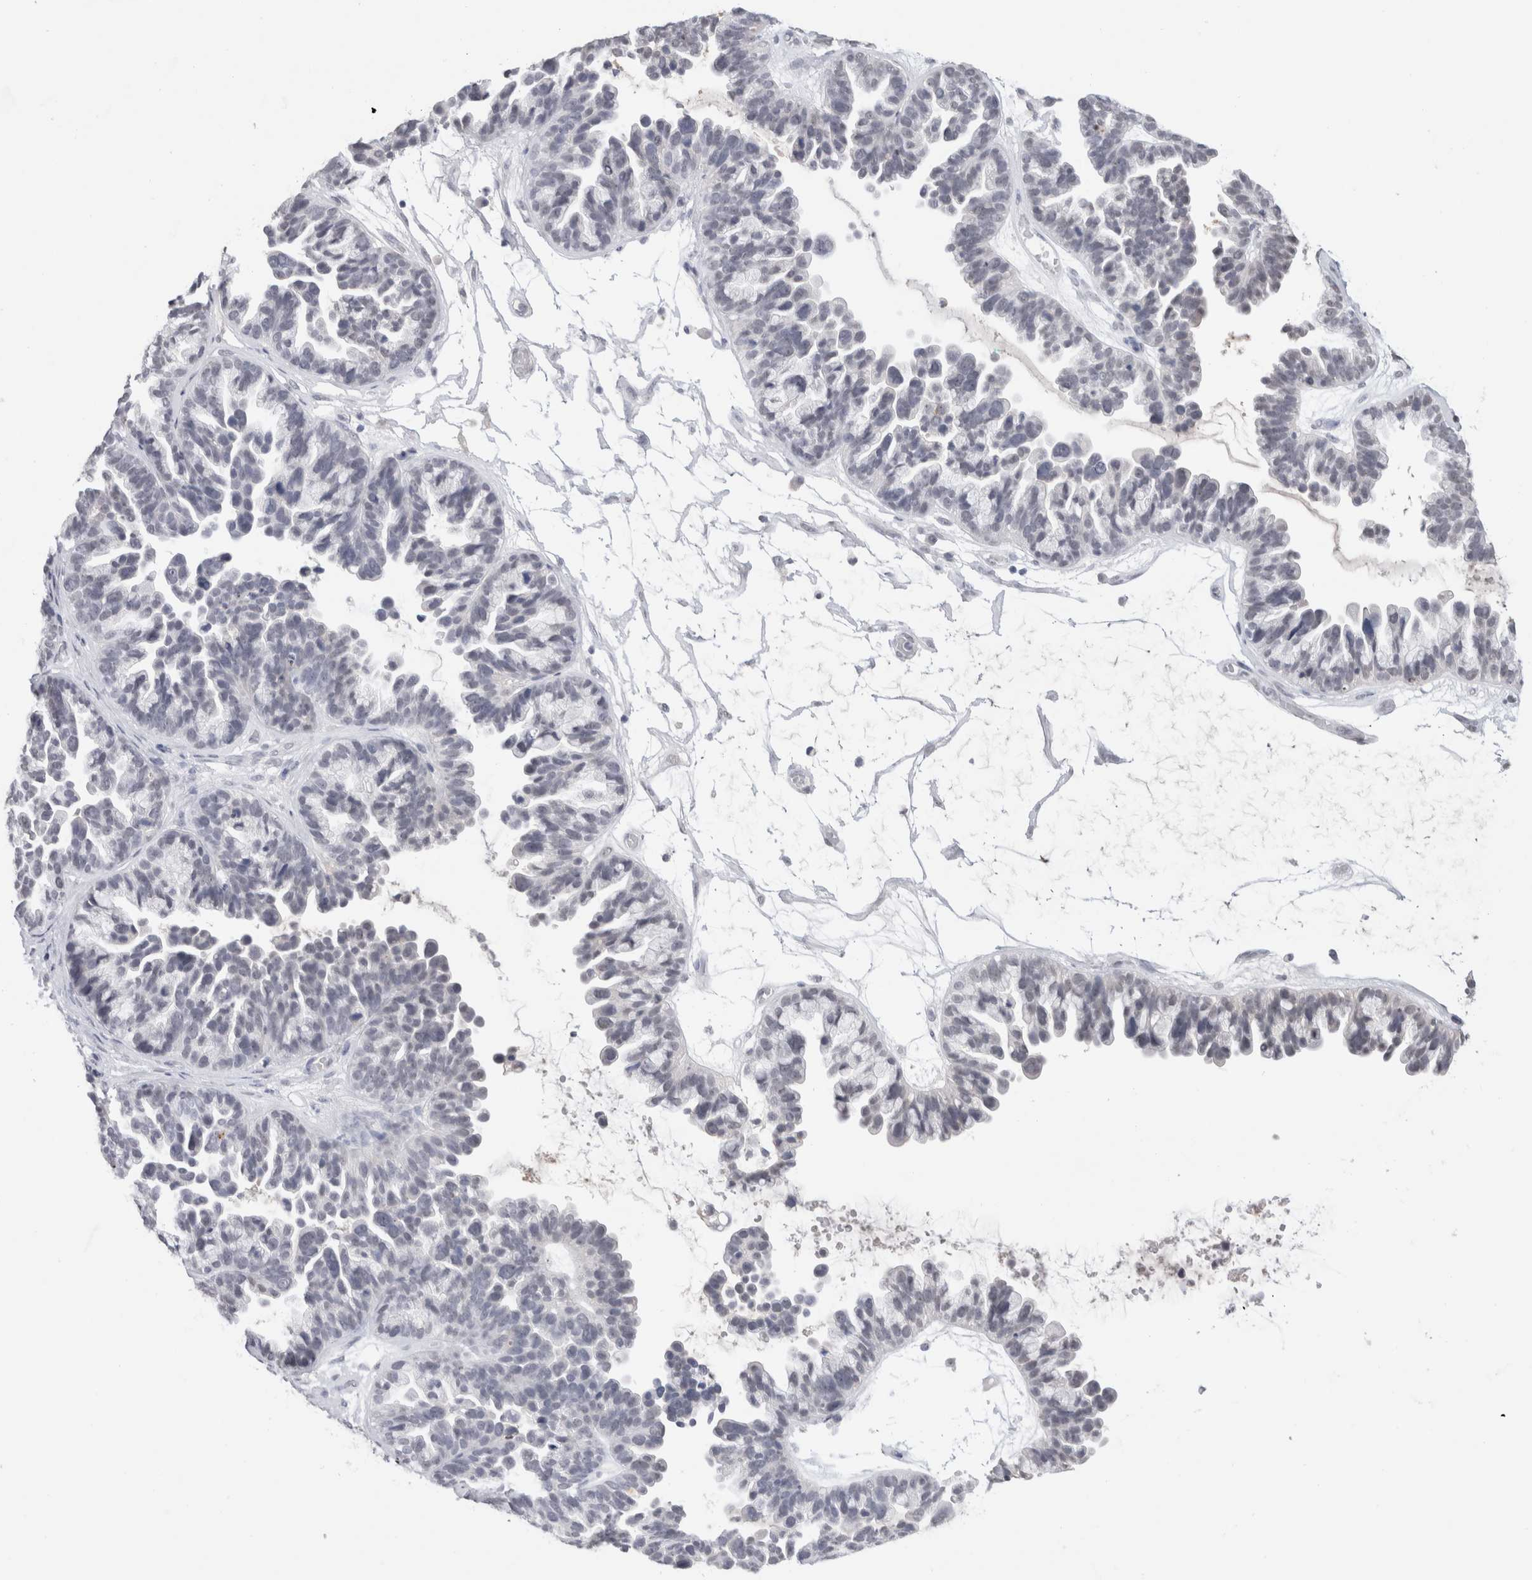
{"staining": {"intensity": "negative", "quantity": "none", "location": "none"}, "tissue": "ovarian cancer", "cell_type": "Tumor cells", "image_type": "cancer", "snomed": [{"axis": "morphology", "description": "Cystadenocarcinoma, serous, NOS"}, {"axis": "topography", "description": "Ovary"}], "caption": "Immunohistochemistry histopathology image of neoplastic tissue: human serous cystadenocarcinoma (ovarian) stained with DAB displays no significant protein expression in tumor cells. (Stains: DAB immunohistochemistry with hematoxylin counter stain, Microscopy: brightfield microscopy at high magnification).", "gene": "CADM3", "patient": {"sex": "female", "age": 56}}